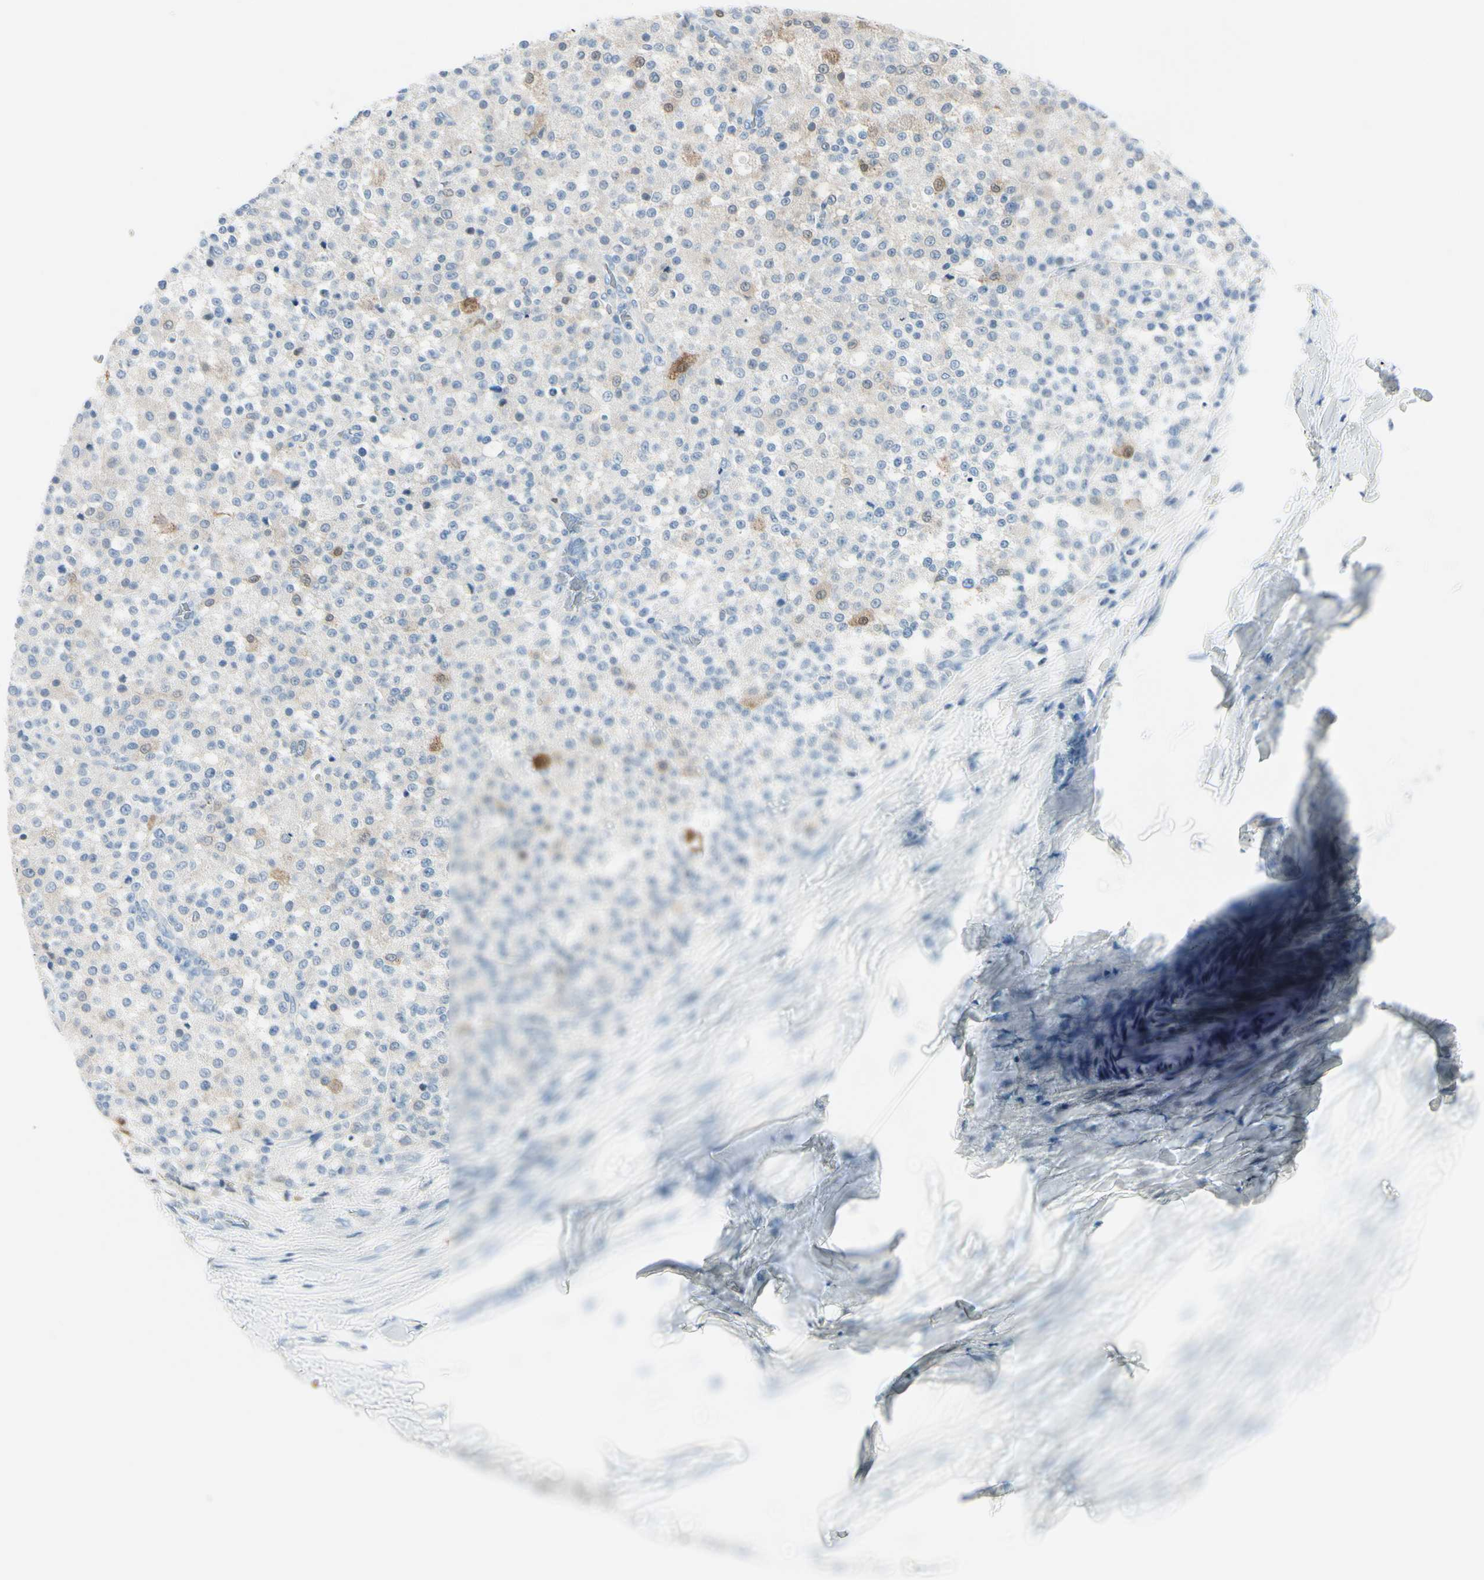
{"staining": {"intensity": "moderate", "quantity": "<25%", "location": "cytoplasmic/membranous"}, "tissue": "testis cancer", "cell_type": "Tumor cells", "image_type": "cancer", "snomed": [{"axis": "morphology", "description": "Seminoma, NOS"}, {"axis": "topography", "description": "Testis"}], "caption": "A low amount of moderate cytoplasmic/membranous staining is present in approximately <25% of tumor cells in testis cancer (seminoma) tissue.", "gene": "PEBP1", "patient": {"sex": "male", "age": 59}}